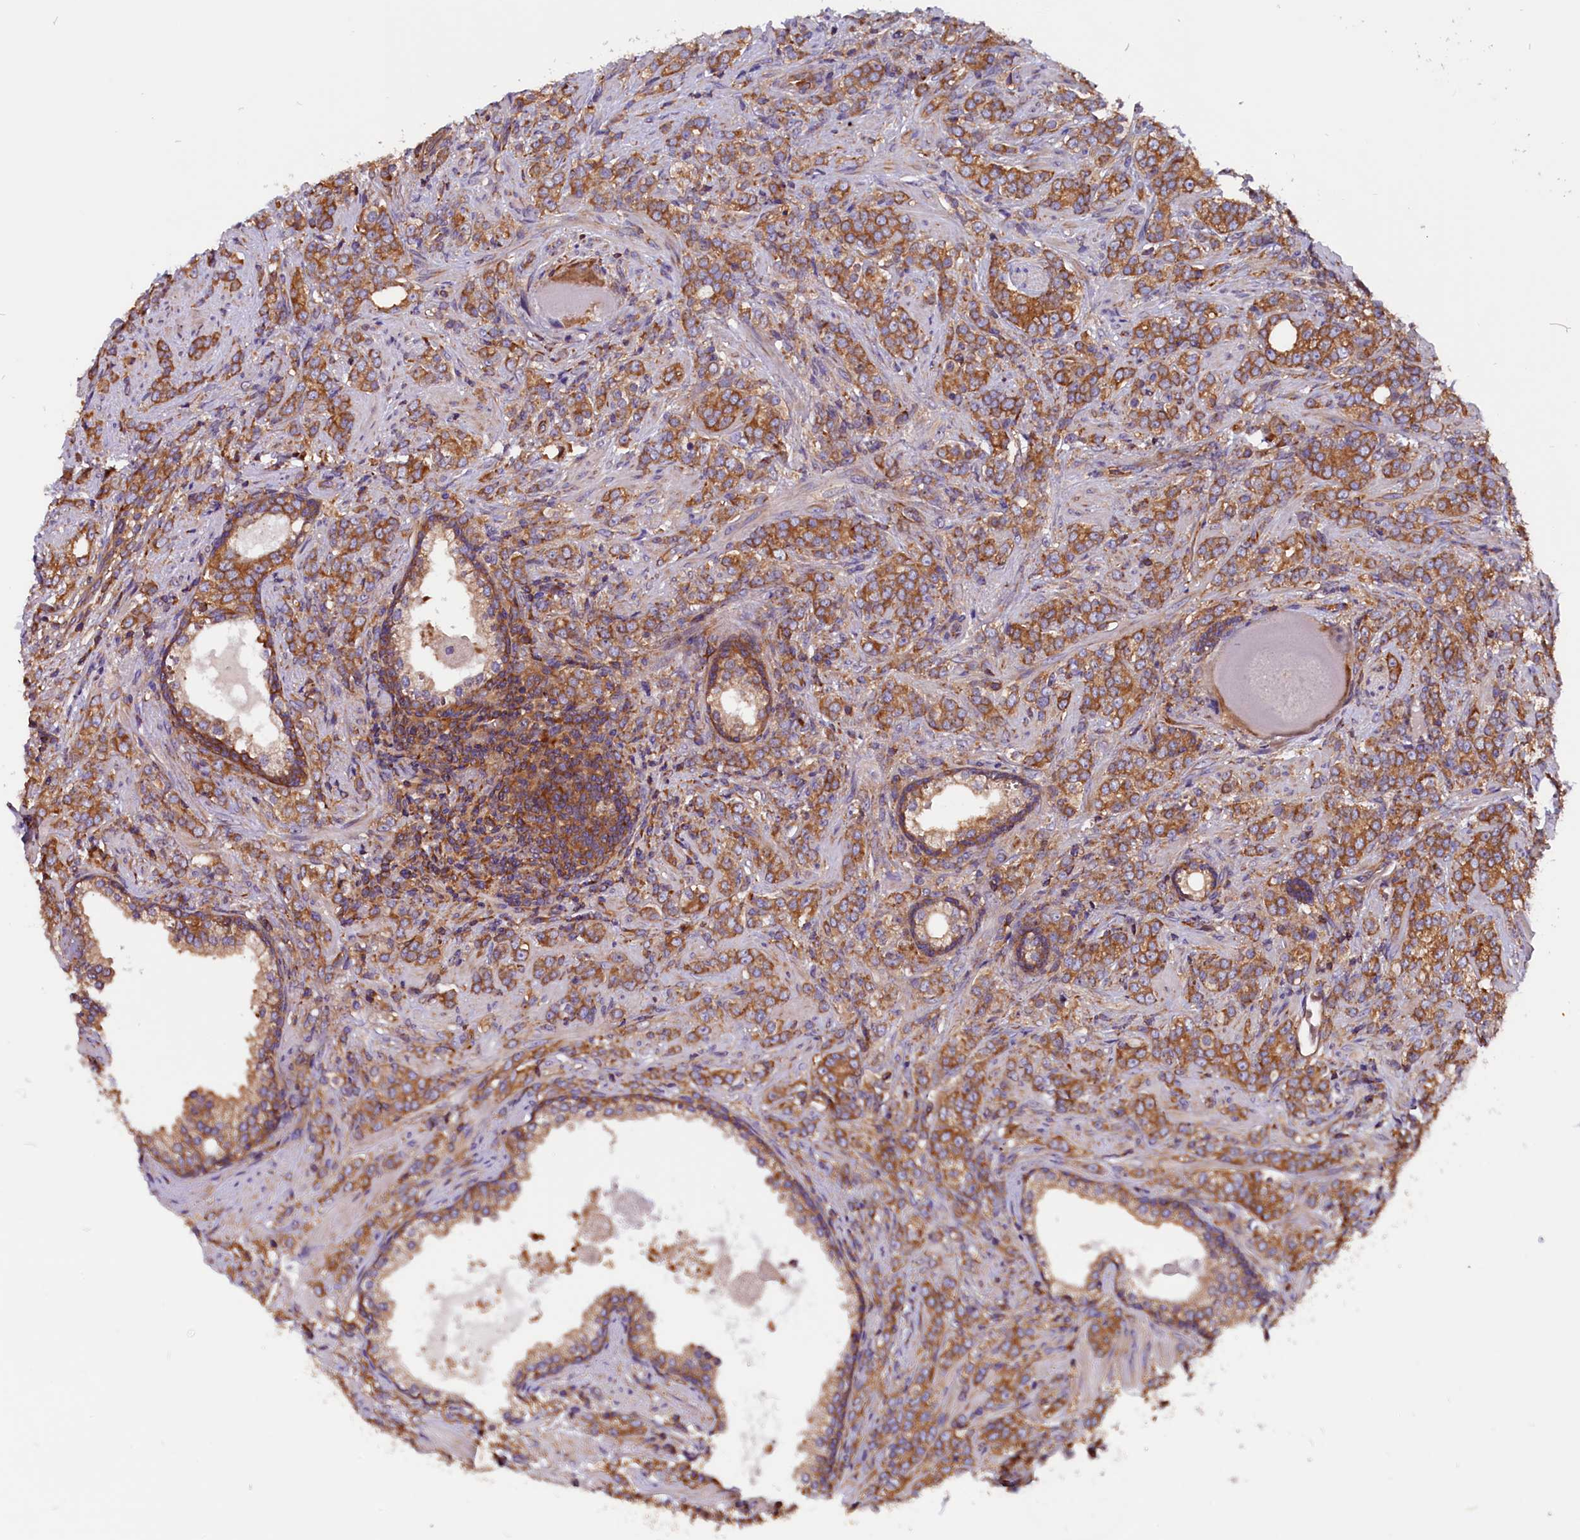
{"staining": {"intensity": "moderate", "quantity": ">75%", "location": "cytoplasmic/membranous"}, "tissue": "prostate cancer", "cell_type": "Tumor cells", "image_type": "cancer", "snomed": [{"axis": "morphology", "description": "Adenocarcinoma, High grade"}, {"axis": "topography", "description": "Prostate"}], "caption": "Prostate adenocarcinoma (high-grade) was stained to show a protein in brown. There is medium levels of moderate cytoplasmic/membranous positivity in approximately >75% of tumor cells.", "gene": "EIF3G", "patient": {"sex": "male", "age": 64}}